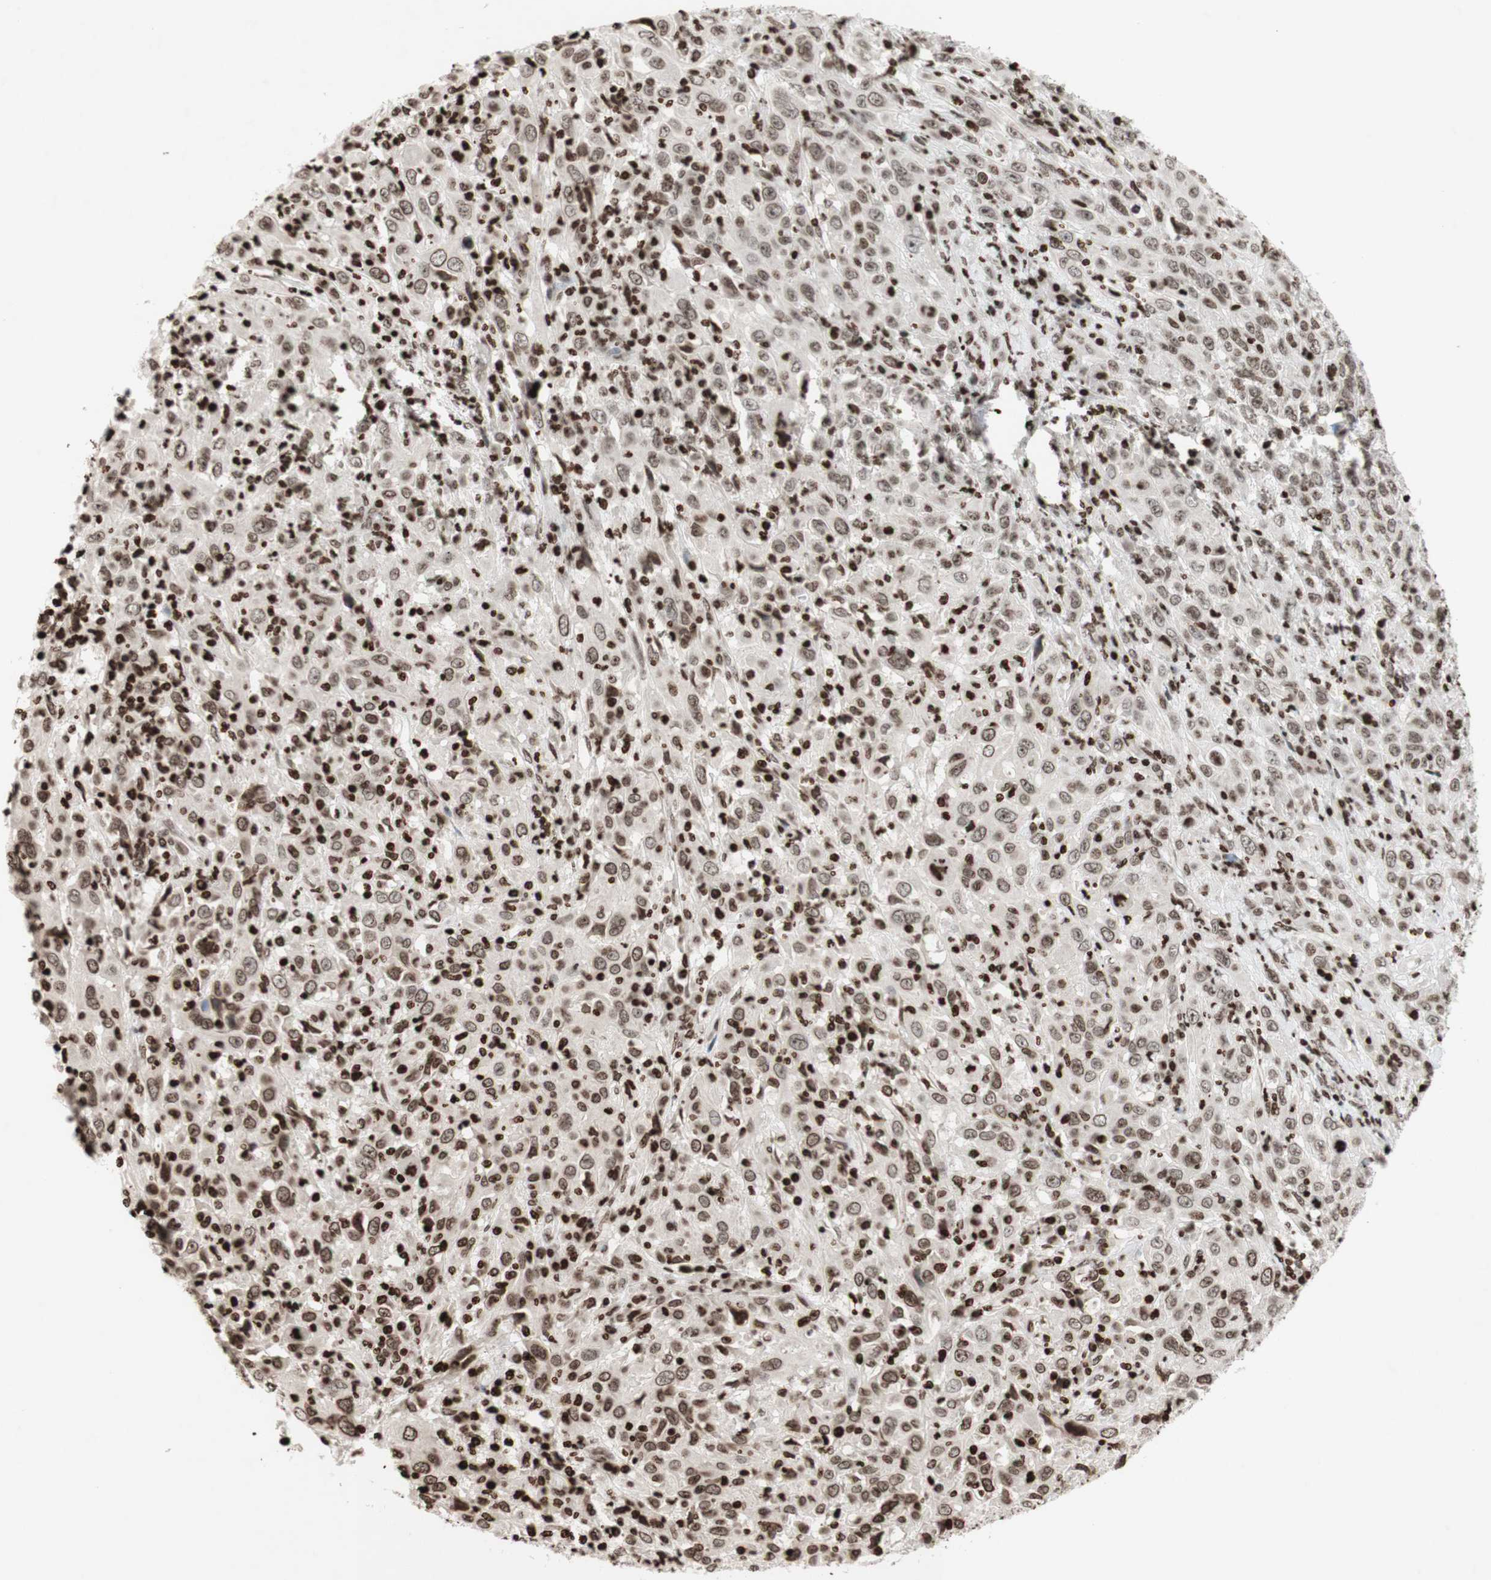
{"staining": {"intensity": "moderate", "quantity": ">75%", "location": "nuclear"}, "tissue": "cervical cancer", "cell_type": "Tumor cells", "image_type": "cancer", "snomed": [{"axis": "morphology", "description": "Squamous cell carcinoma, NOS"}, {"axis": "topography", "description": "Cervix"}], "caption": "Cervical cancer (squamous cell carcinoma) stained with a brown dye demonstrates moderate nuclear positive staining in approximately >75% of tumor cells.", "gene": "NCOA3", "patient": {"sex": "female", "age": 46}}